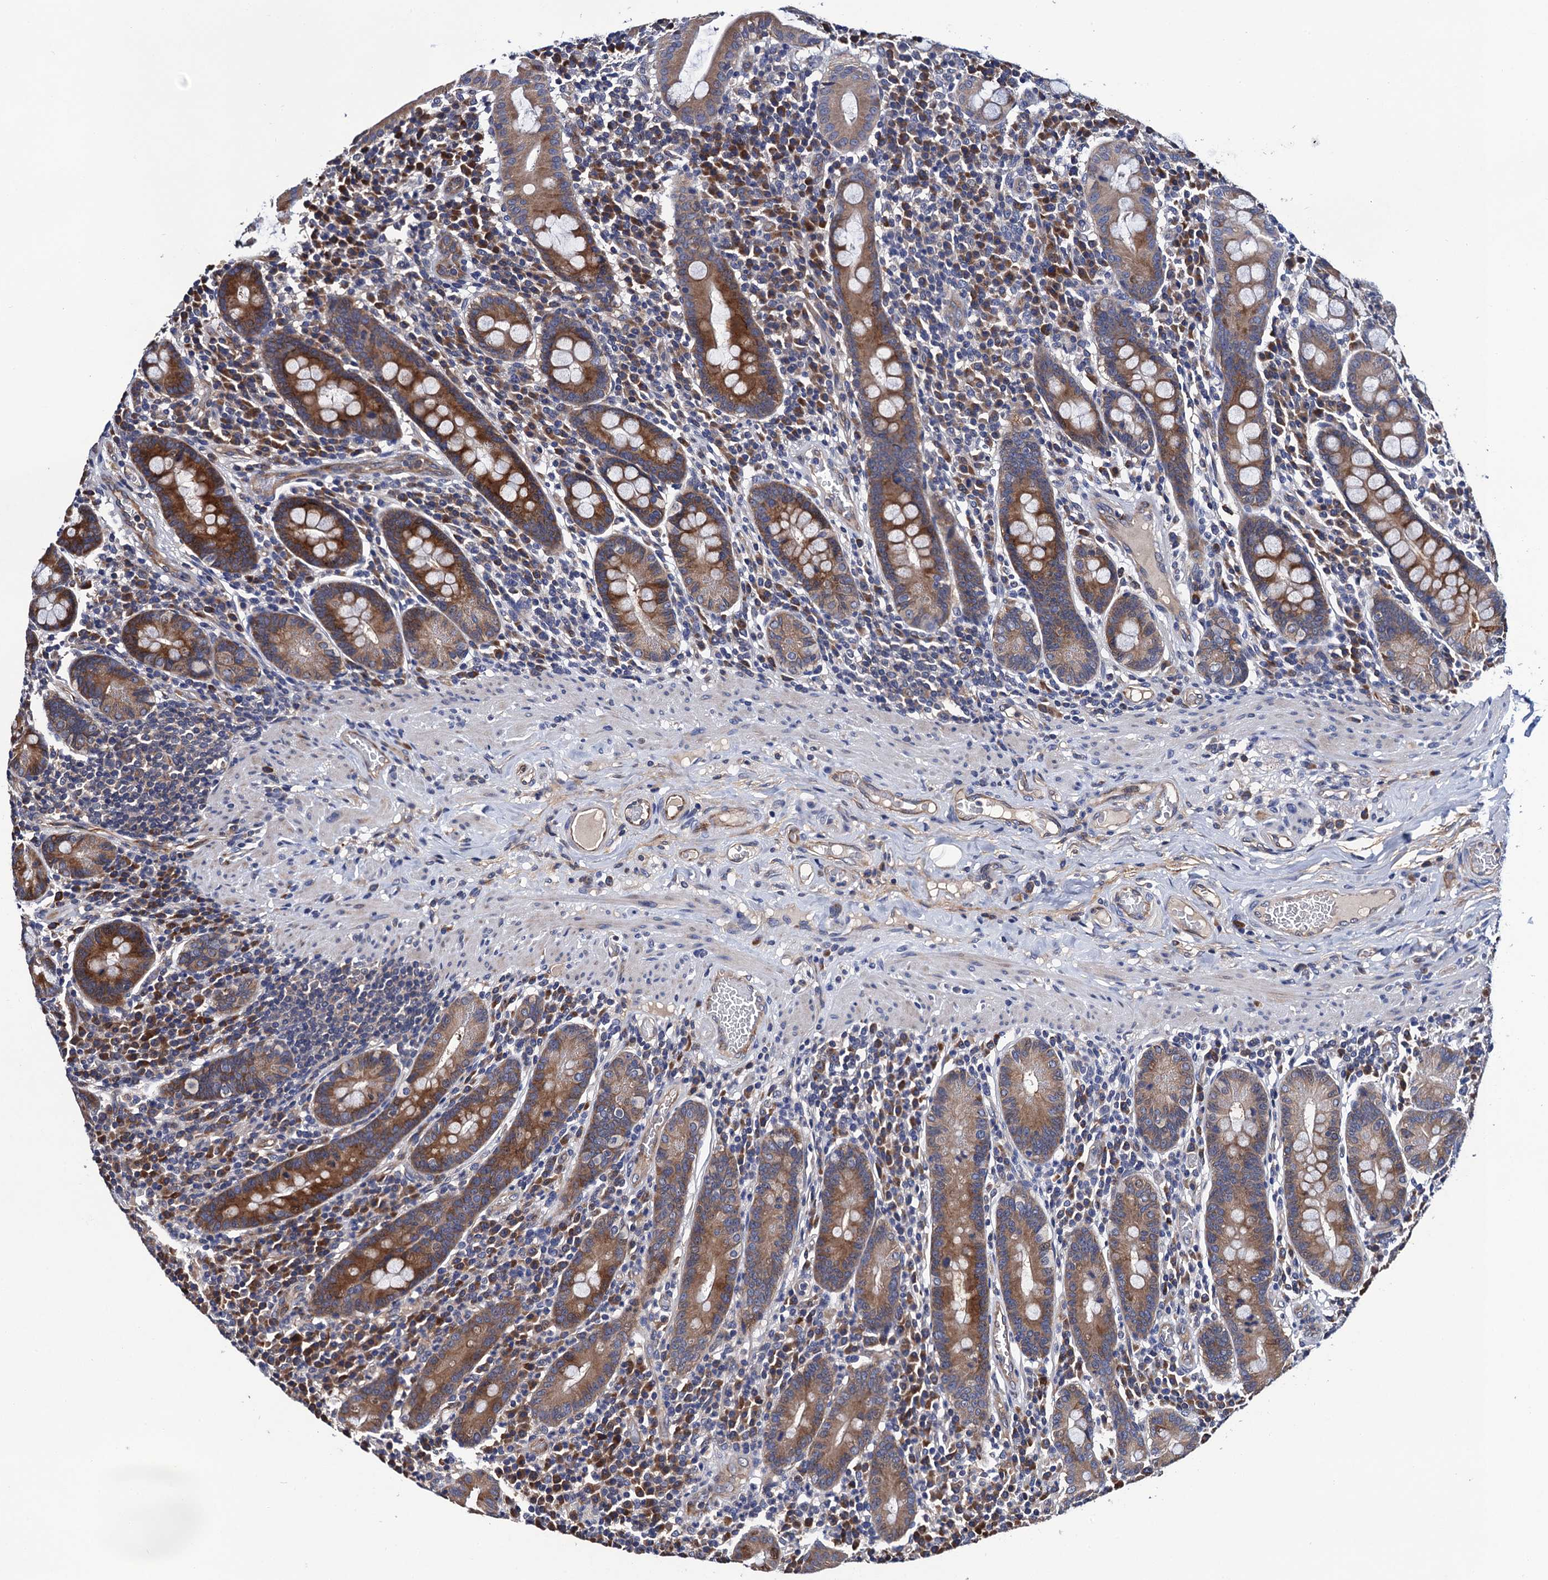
{"staining": {"intensity": "strong", "quantity": "25%-75%", "location": "cytoplasmic/membranous"}, "tissue": "duodenum", "cell_type": "Glandular cells", "image_type": "normal", "snomed": [{"axis": "morphology", "description": "Normal tissue, NOS"}, {"axis": "morphology", "description": "Adenocarcinoma, NOS"}, {"axis": "topography", "description": "Pancreas"}, {"axis": "topography", "description": "Duodenum"}], "caption": "Immunohistochemical staining of unremarkable human duodenum exhibits 25%-75% levels of strong cytoplasmic/membranous protein staining in approximately 25%-75% of glandular cells.", "gene": "TRMT112", "patient": {"sex": "male", "age": 50}}